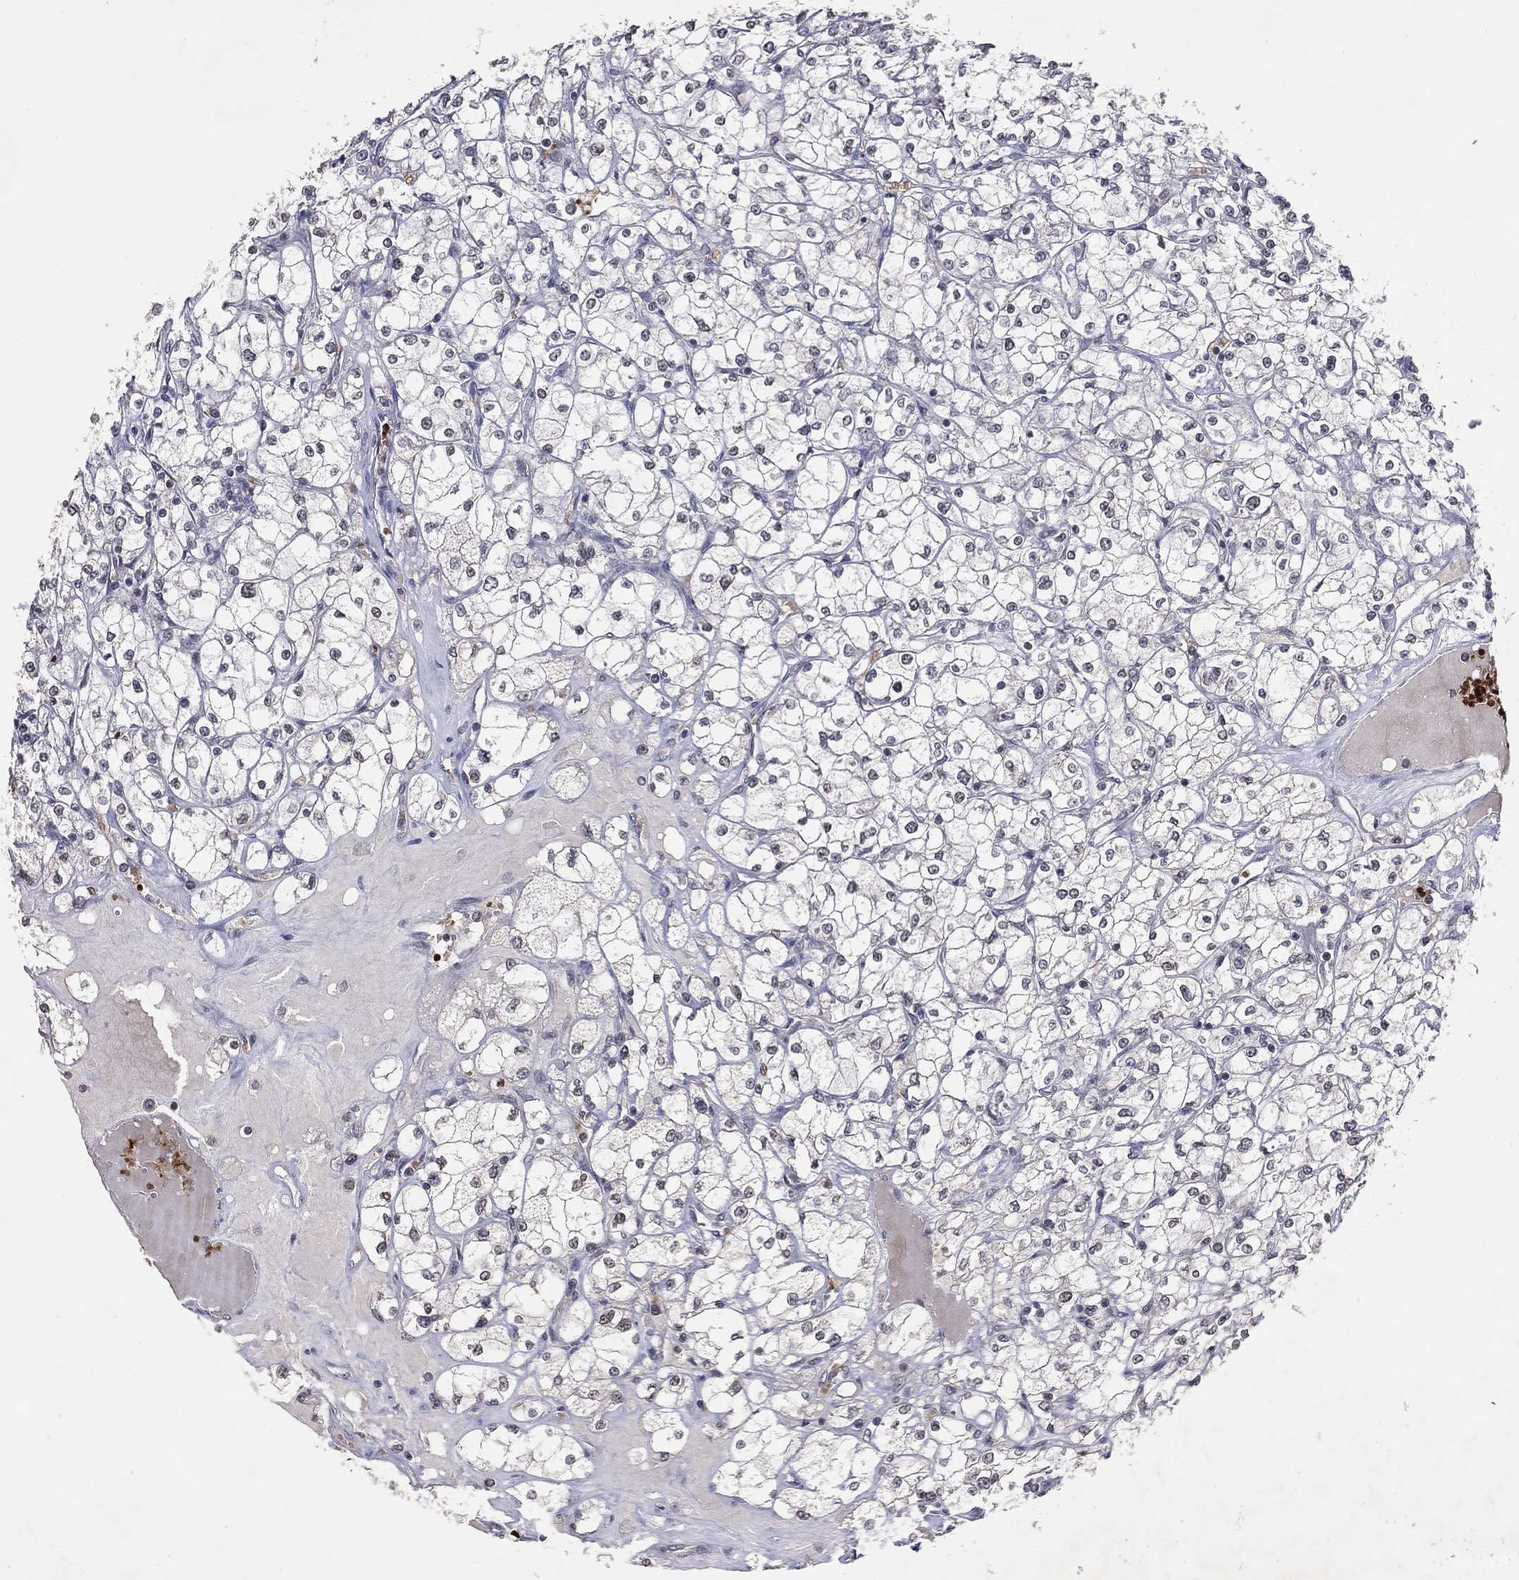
{"staining": {"intensity": "negative", "quantity": "none", "location": "none"}, "tissue": "renal cancer", "cell_type": "Tumor cells", "image_type": "cancer", "snomed": [{"axis": "morphology", "description": "Adenocarcinoma, NOS"}, {"axis": "topography", "description": "Kidney"}], "caption": "IHC of human adenocarcinoma (renal) demonstrates no expression in tumor cells.", "gene": "DNAH7", "patient": {"sex": "male", "age": 67}}